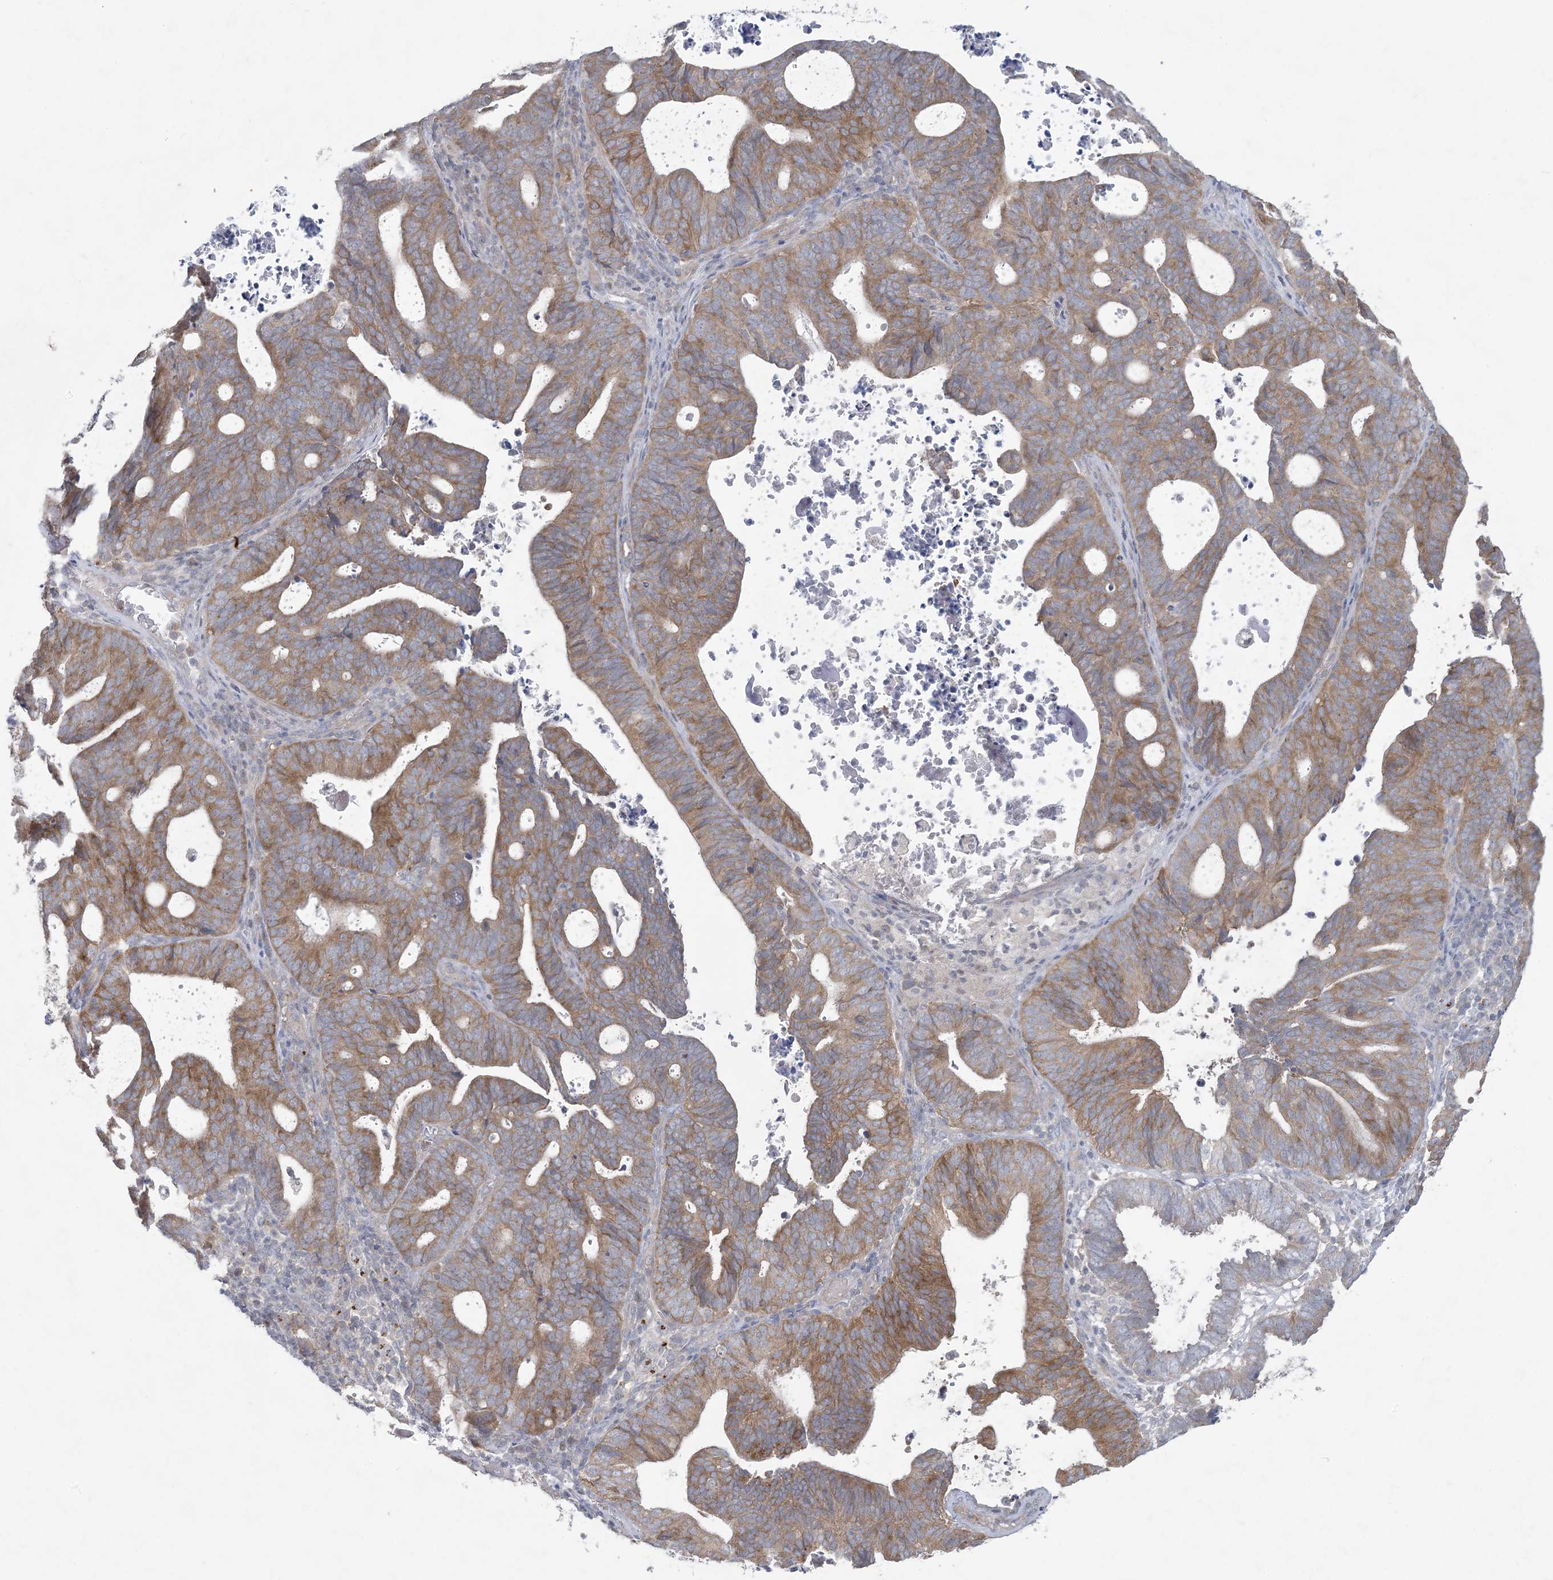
{"staining": {"intensity": "moderate", "quantity": ">75%", "location": "cytoplasmic/membranous"}, "tissue": "endometrial cancer", "cell_type": "Tumor cells", "image_type": "cancer", "snomed": [{"axis": "morphology", "description": "Adenocarcinoma, NOS"}, {"axis": "topography", "description": "Uterus"}], "caption": "Human endometrial cancer stained for a protein (brown) reveals moderate cytoplasmic/membranous positive positivity in approximately >75% of tumor cells.", "gene": "KIF3A", "patient": {"sex": "female", "age": 83}}